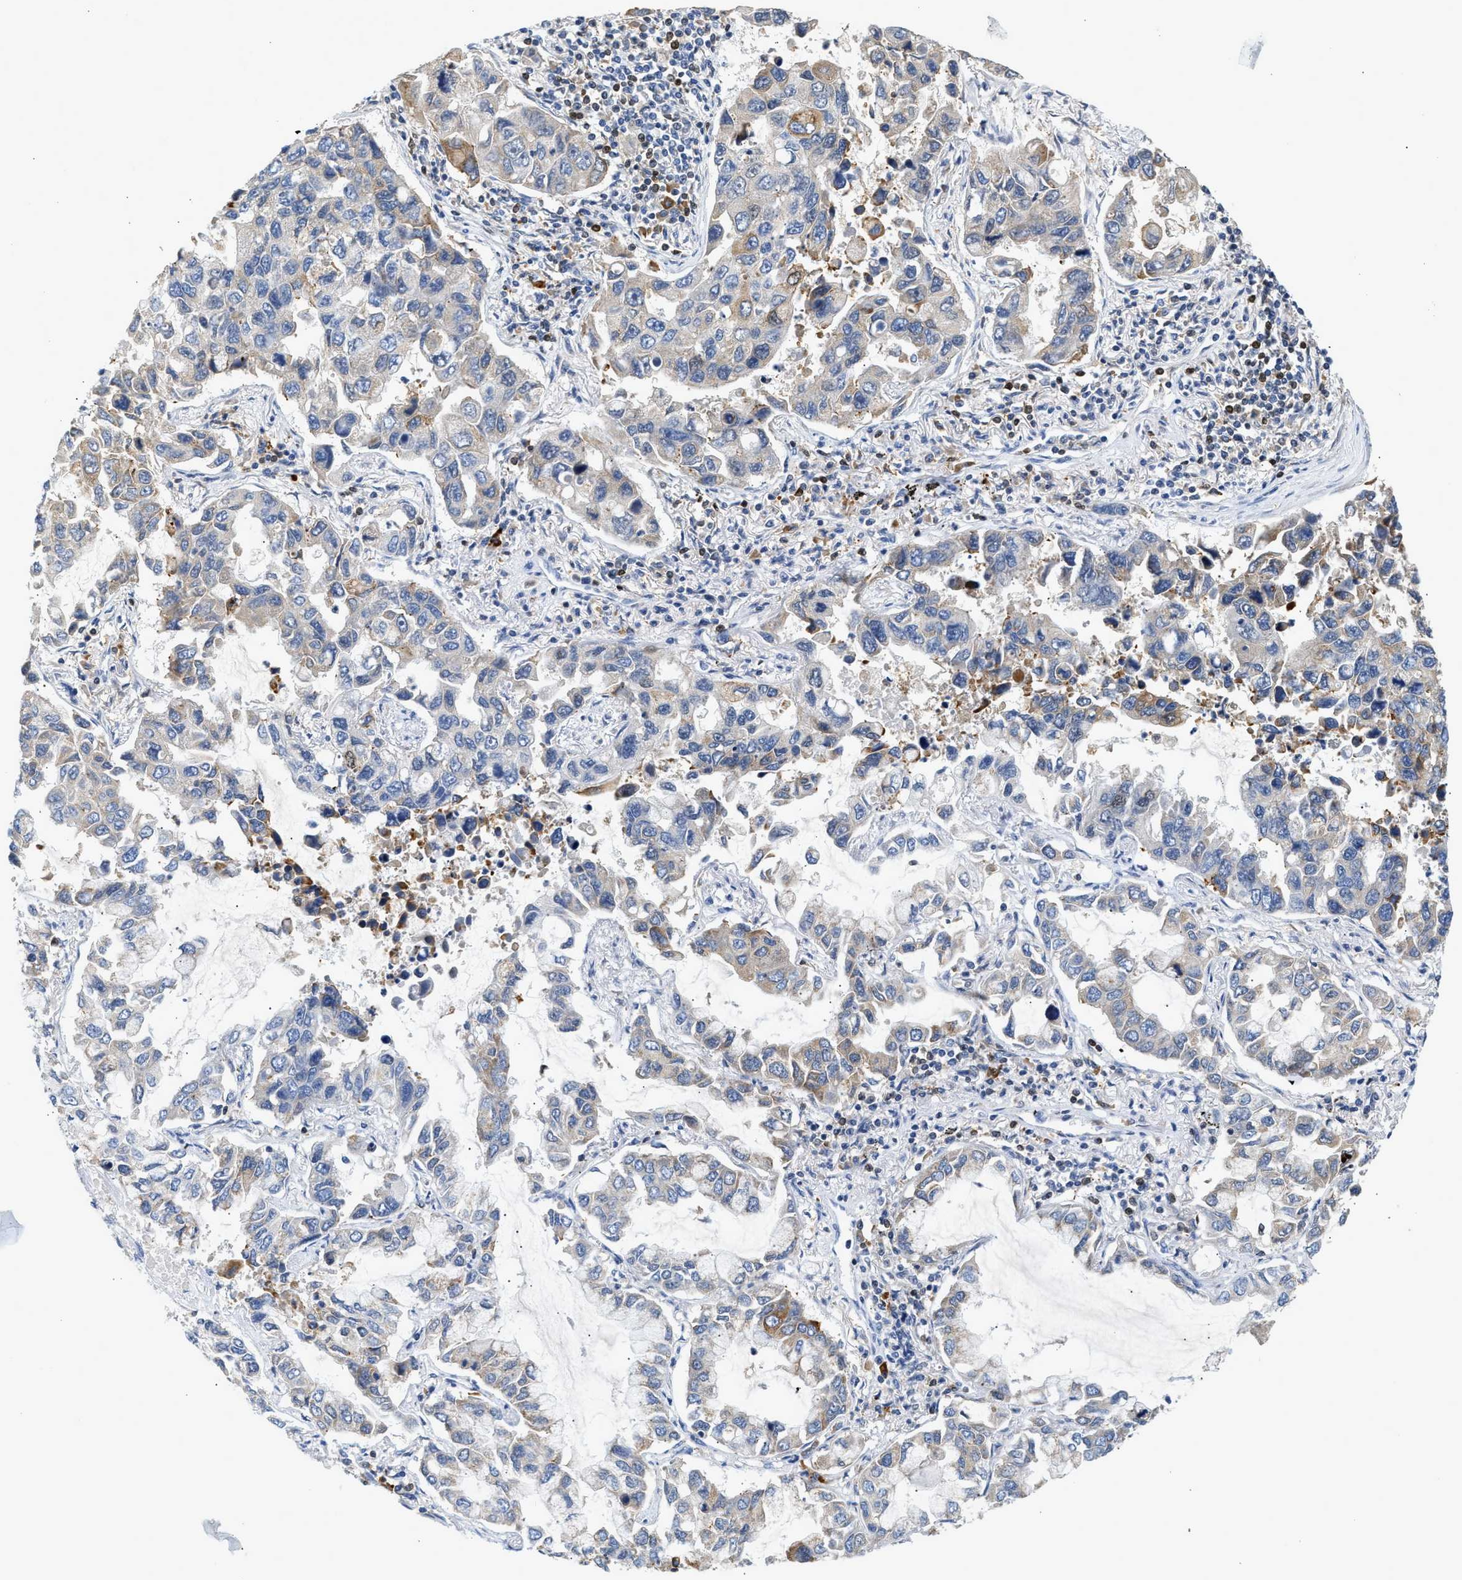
{"staining": {"intensity": "weak", "quantity": "<25%", "location": "cytoplasmic/membranous"}, "tissue": "lung cancer", "cell_type": "Tumor cells", "image_type": "cancer", "snomed": [{"axis": "morphology", "description": "Adenocarcinoma, NOS"}, {"axis": "topography", "description": "Lung"}], "caption": "A photomicrograph of adenocarcinoma (lung) stained for a protein demonstrates no brown staining in tumor cells.", "gene": "SLIT2", "patient": {"sex": "male", "age": 64}}